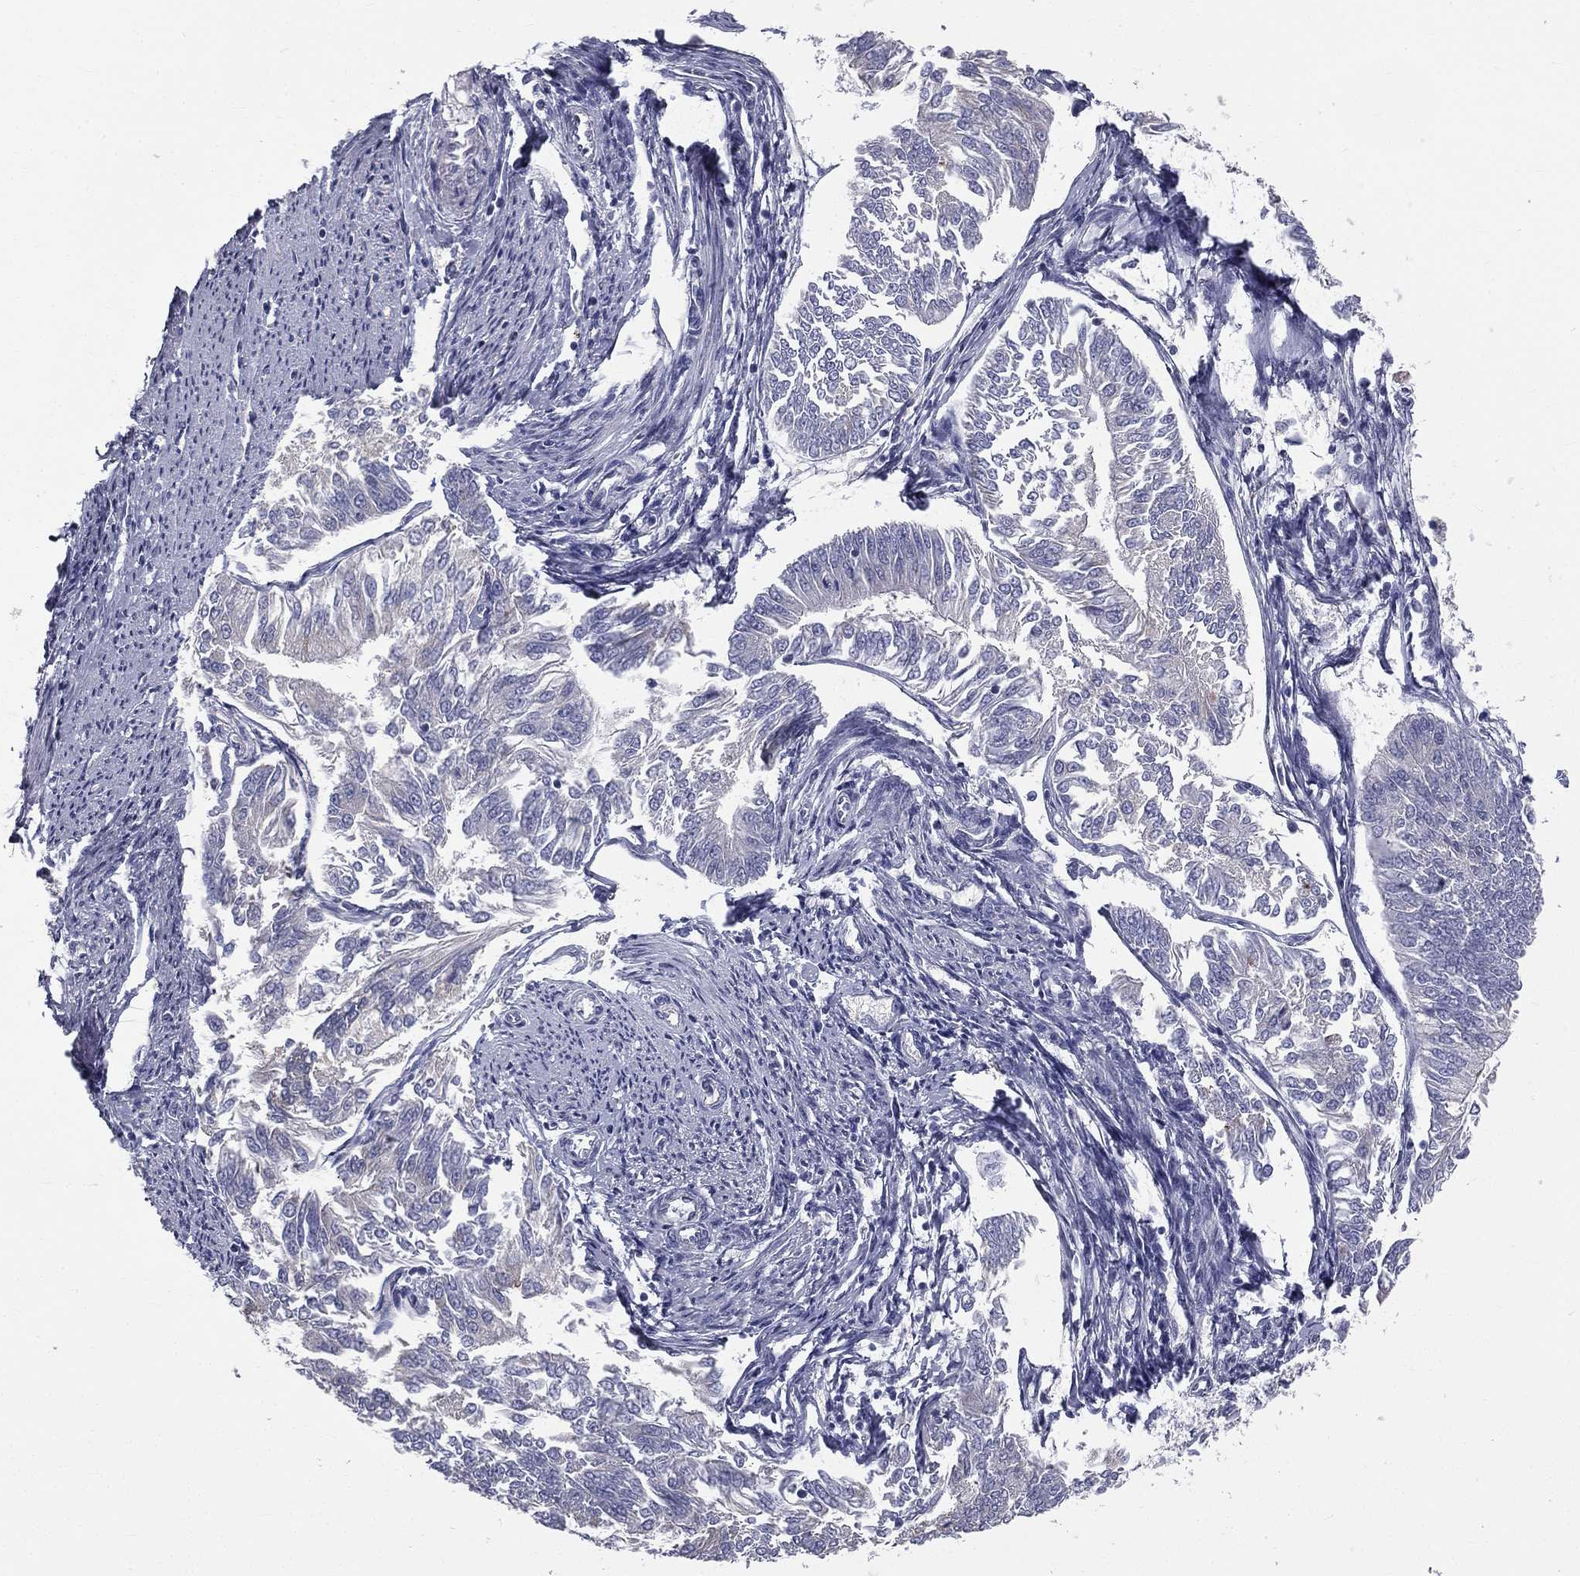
{"staining": {"intensity": "negative", "quantity": "none", "location": "none"}, "tissue": "endometrial cancer", "cell_type": "Tumor cells", "image_type": "cancer", "snomed": [{"axis": "morphology", "description": "Adenocarcinoma, NOS"}, {"axis": "topography", "description": "Endometrium"}], "caption": "The IHC image has no significant expression in tumor cells of adenocarcinoma (endometrial) tissue.", "gene": "MUC13", "patient": {"sex": "female", "age": 58}}